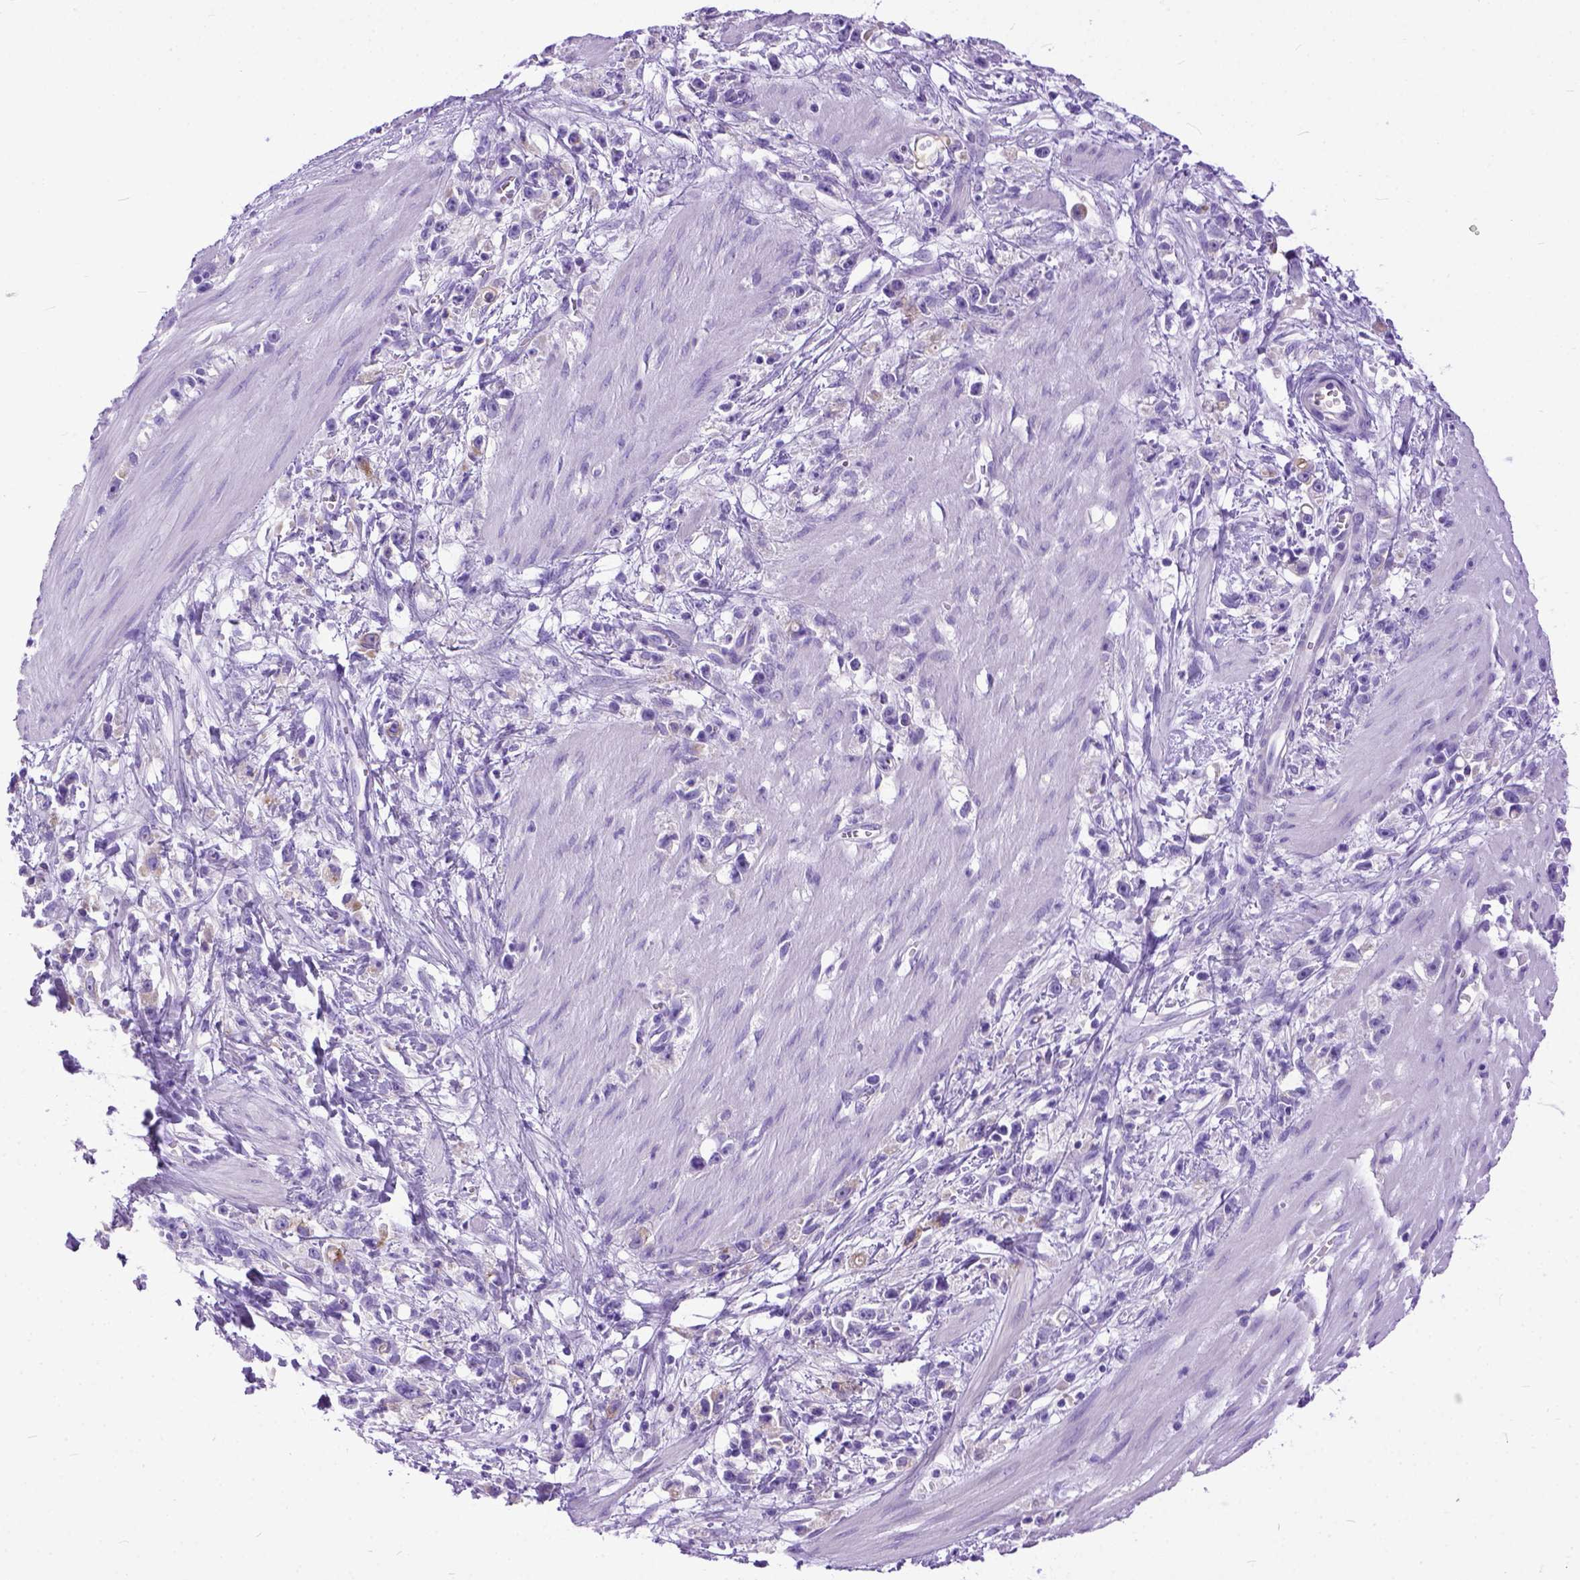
{"staining": {"intensity": "negative", "quantity": "none", "location": "none"}, "tissue": "stomach cancer", "cell_type": "Tumor cells", "image_type": "cancer", "snomed": [{"axis": "morphology", "description": "Adenocarcinoma, NOS"}, {"axis": "topography", "description": "Stomach"}], "caption": "The micrograph demonstrates no significant positivity in tumor cells of stomach adenocarcinoma.", "gene": "PPL", "patient": {"sex": "female", "age": 59}}